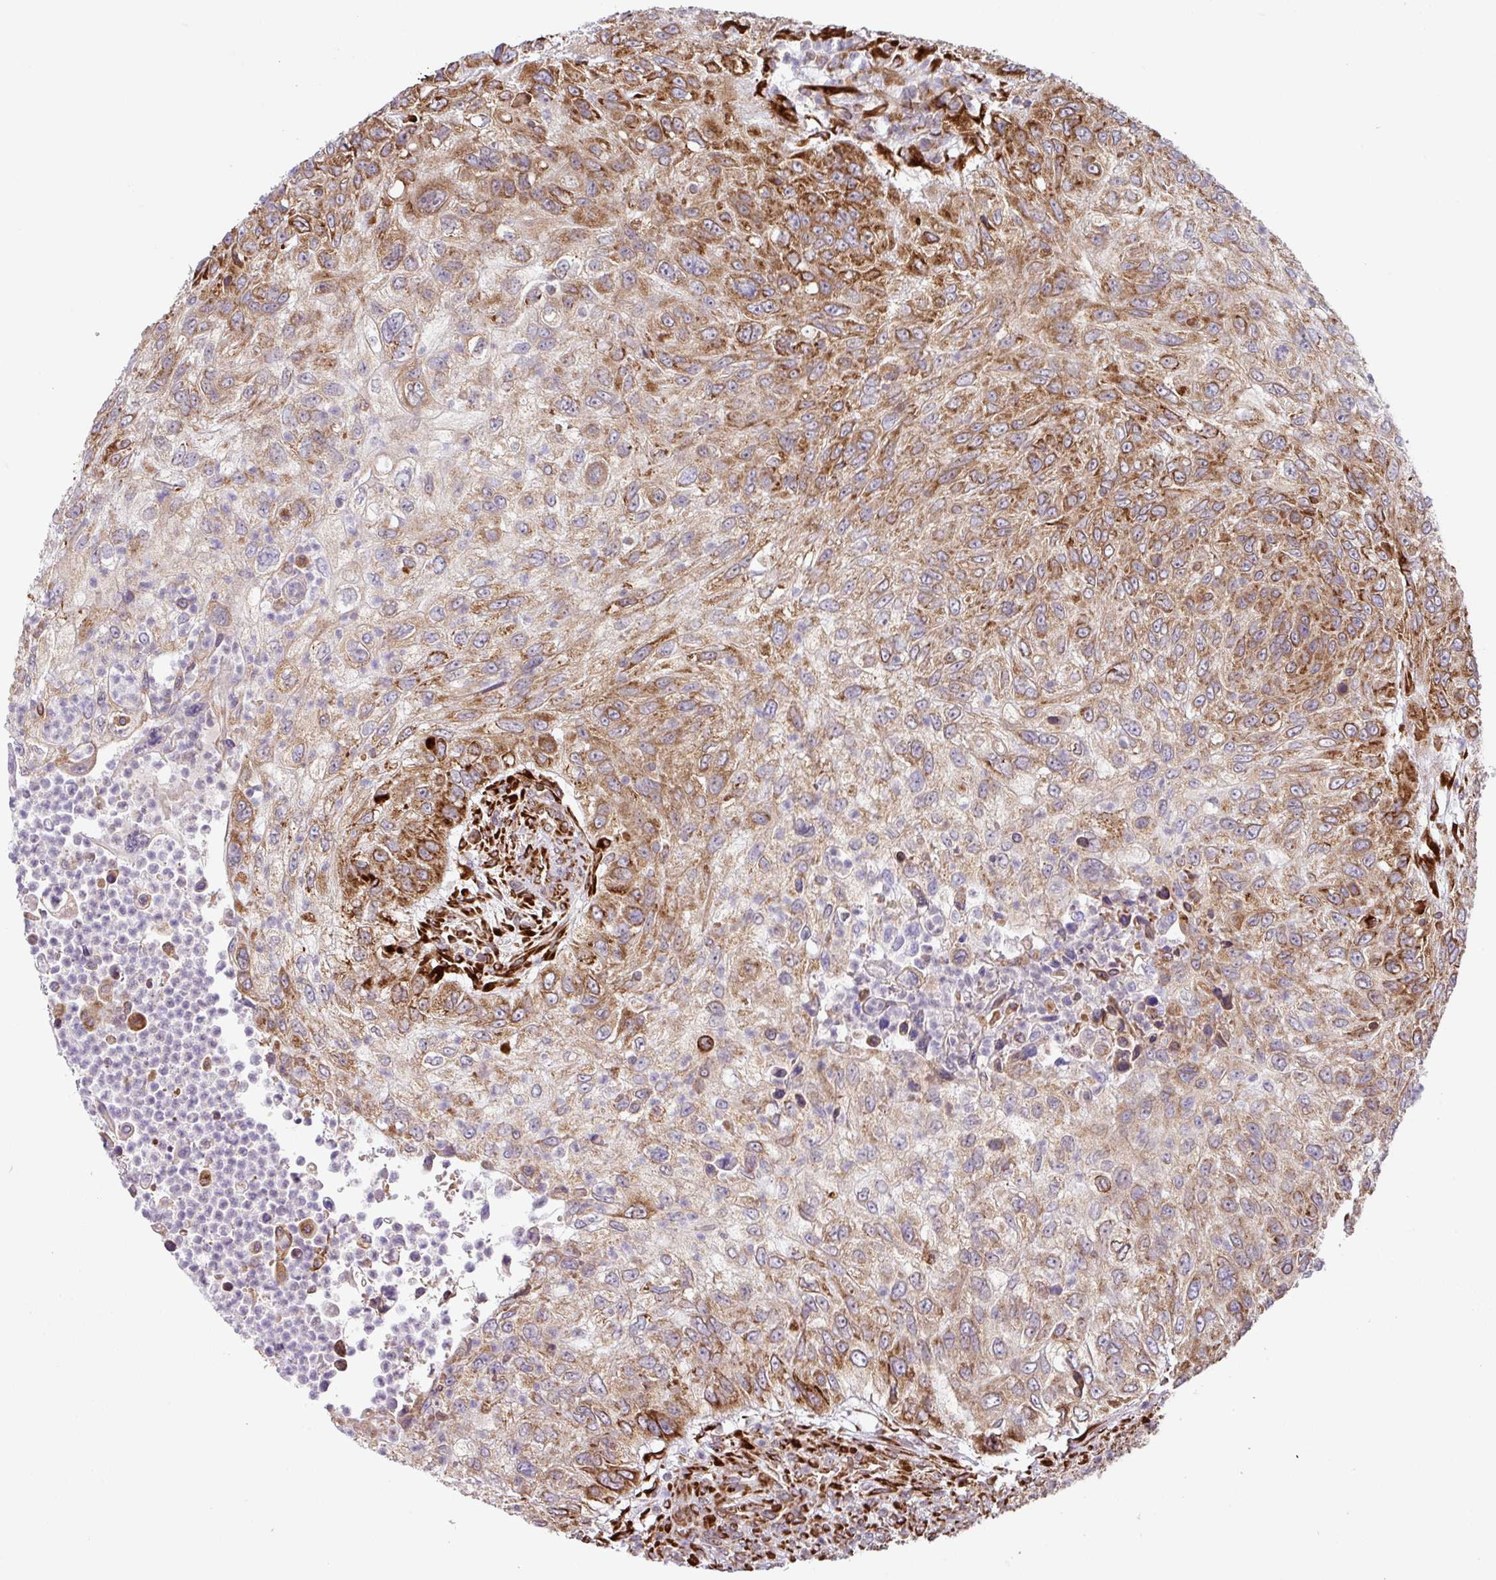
{"staining": {"intensity": "moderate", "quantity": ">75%", "location": "cytoplasmic/membranous"}, "tissue": "urothelial cancer", "cell_type": "Tumor cells", "image_type": "cancer", "snomed": [{"axis": "morphology", "description": "Urothelial carcinoma, High grade"}, {"axis": "topography", "description": "Urinary bladder"}], "caption": "Approximately >75% of tumor cells in urothelial carcinoma (high-grade) demonstrate moderate cytoplasmic/membranous protein expression as visualized by brown immunohistochemical staining.", "gene": "SLC39A7", "patient": {"sex": "female", "age": 60}}